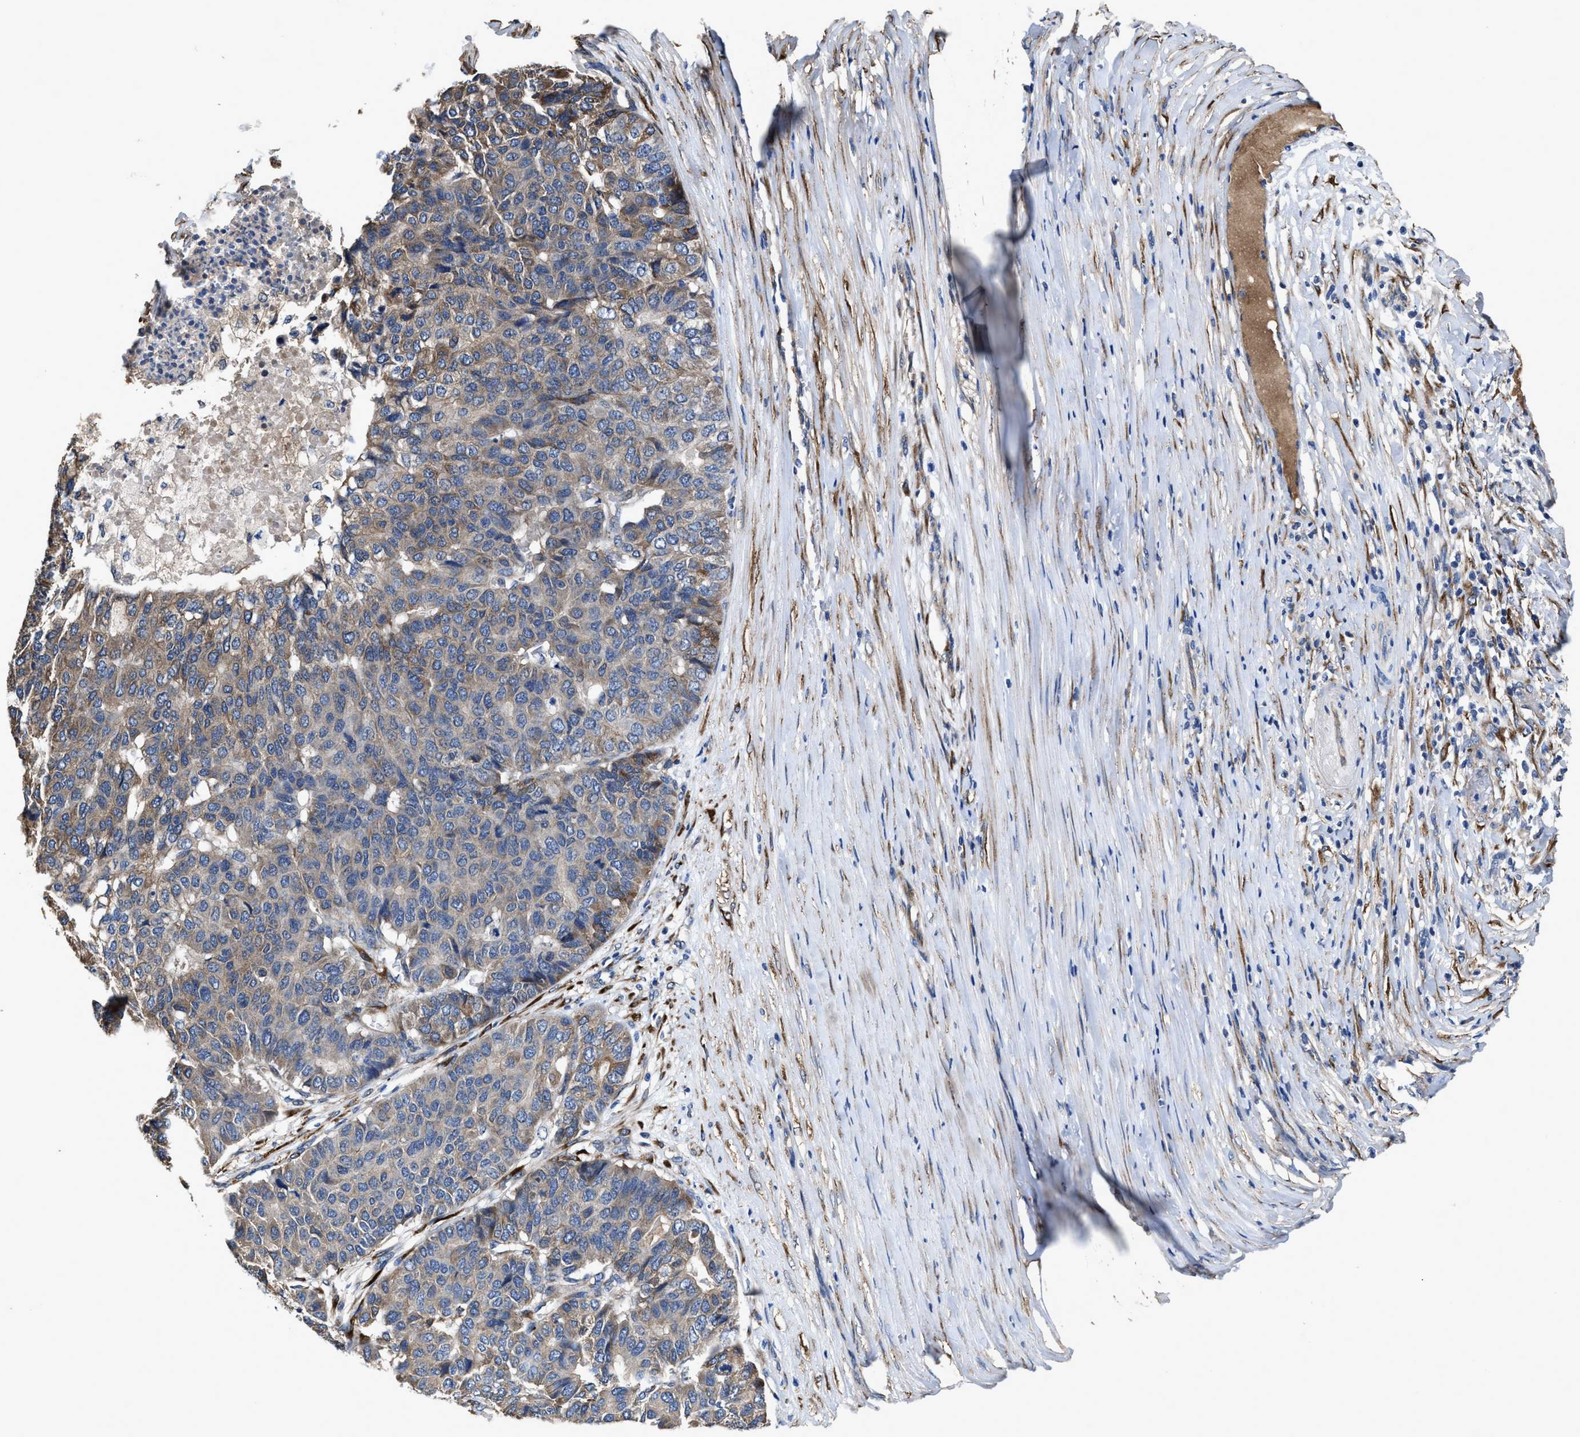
{"staining": {"intensity": "moderate", "quantity": "<25%", "location": "cytoplasmic/membranous"}, "tissue": "pancreatic cancer", "cell_type": "Tumor cells", "image_type": "cancer", "snomed": [{"axis": "morphology", "description": "Adenocarcinoma, NOS"}, {"axis": "topography", "description": "Pancreas"}], "caption": "Pancreatic cancer (adenocarcinoma) tissue demonstrates moderate cytoplasmic/membranous positivity in approximately <25% of tumor cells, visualized by immunohistochemistry.", "gene": "IDNK", "patient": {"sex": "male", "age": 50}}